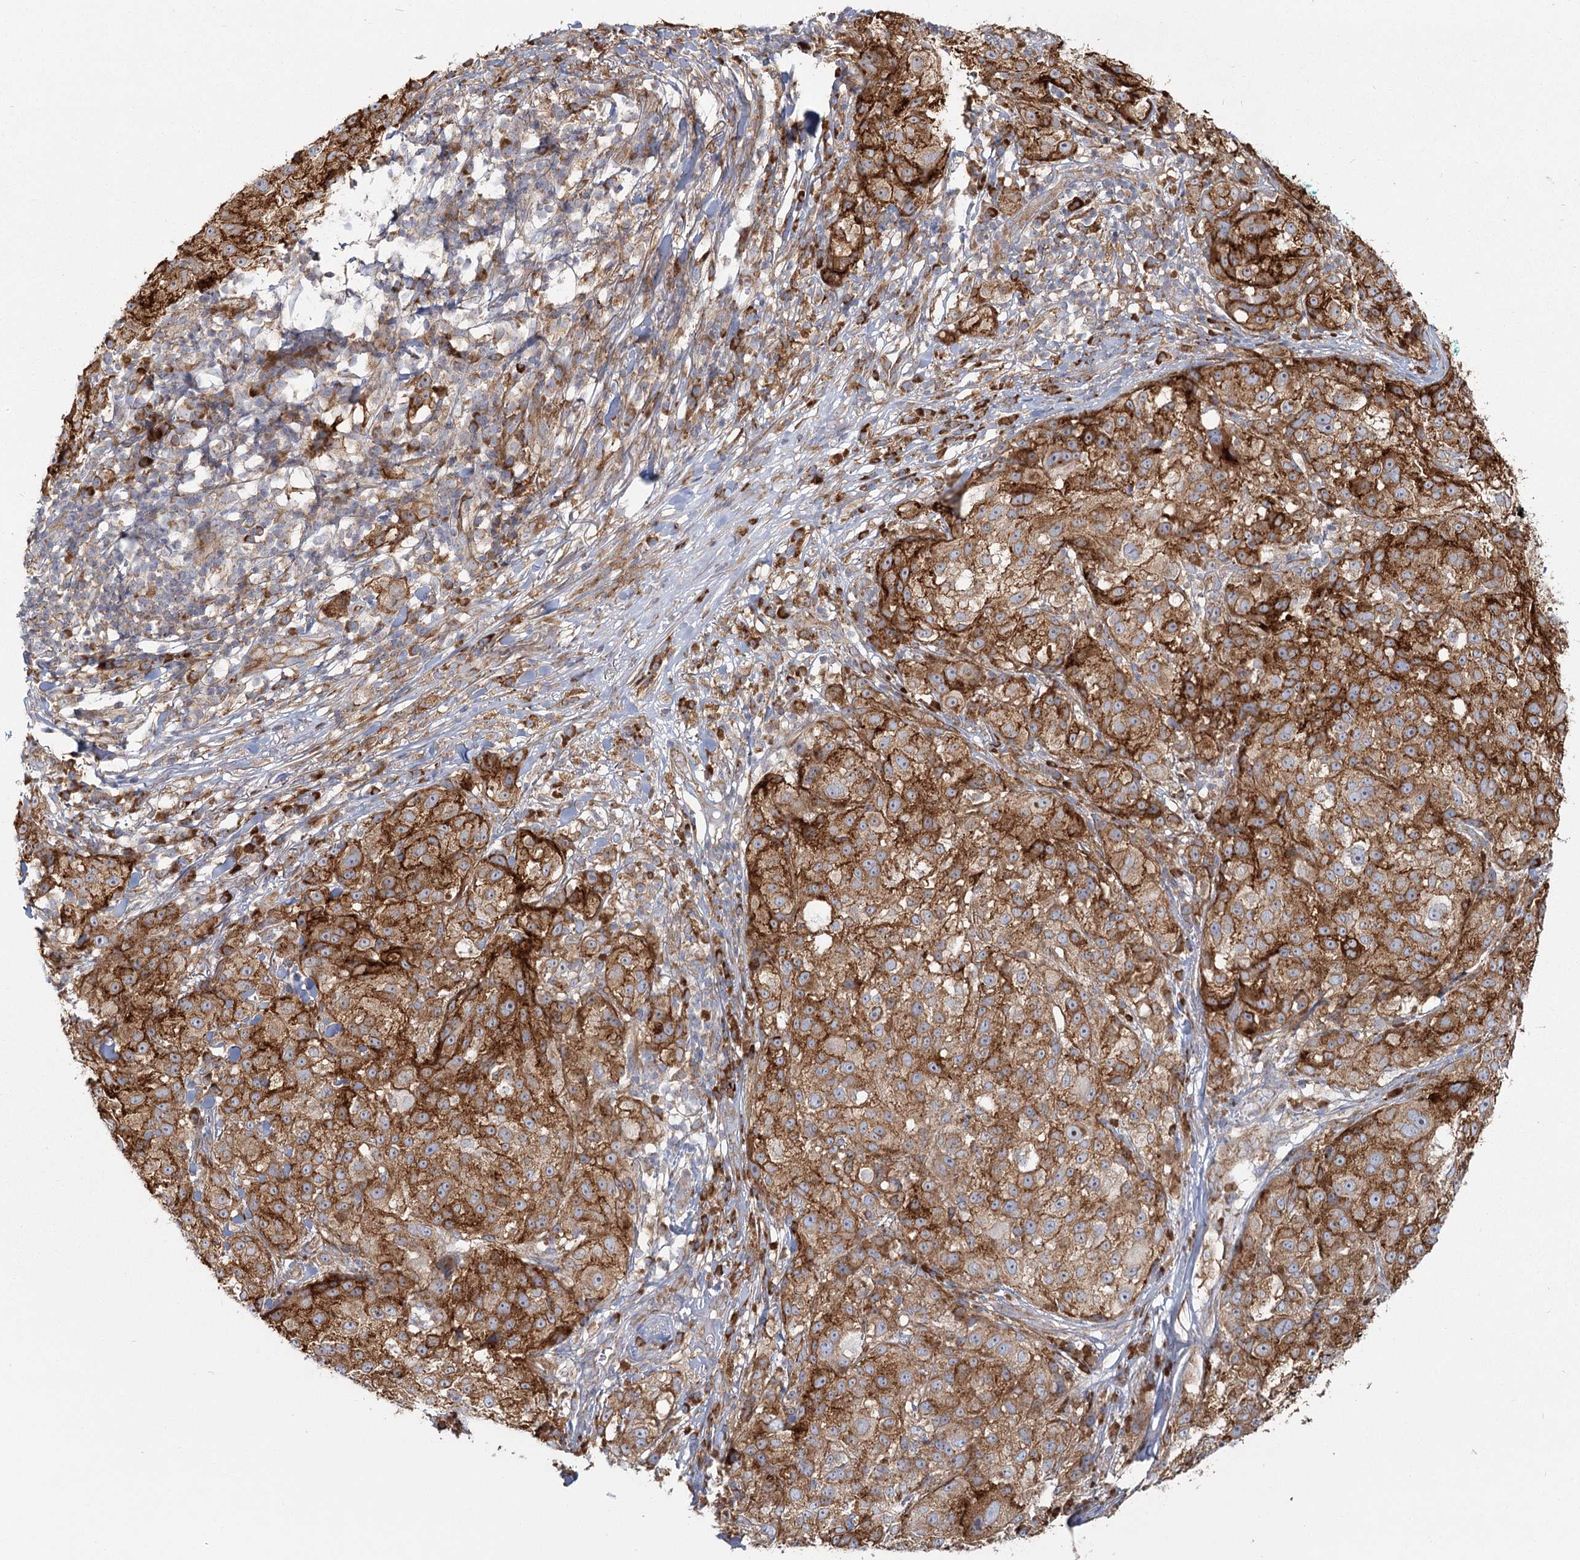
{"staining": {"intensity": "strong", "quantity": ">75%", "location": "cytoplasmic/membranous"}, "tissue": "melanoma", "cell_type": "Tumor cells", "image_type": "cancer", "snomed": [{"axis": "morphology", "description": "Necrosis, NOS"}, {"axis": "morphology", "description": "Malignant melanoma, NOS"}, {"axis": "topography", "description": "Skin"}], "caption": "Melanoma tissue exhibits strong cytoplasmic/membranous positivity in about >75% of tumor cells", "gene": "HARS2", "patient": {"sex": "female", "age": 87}}